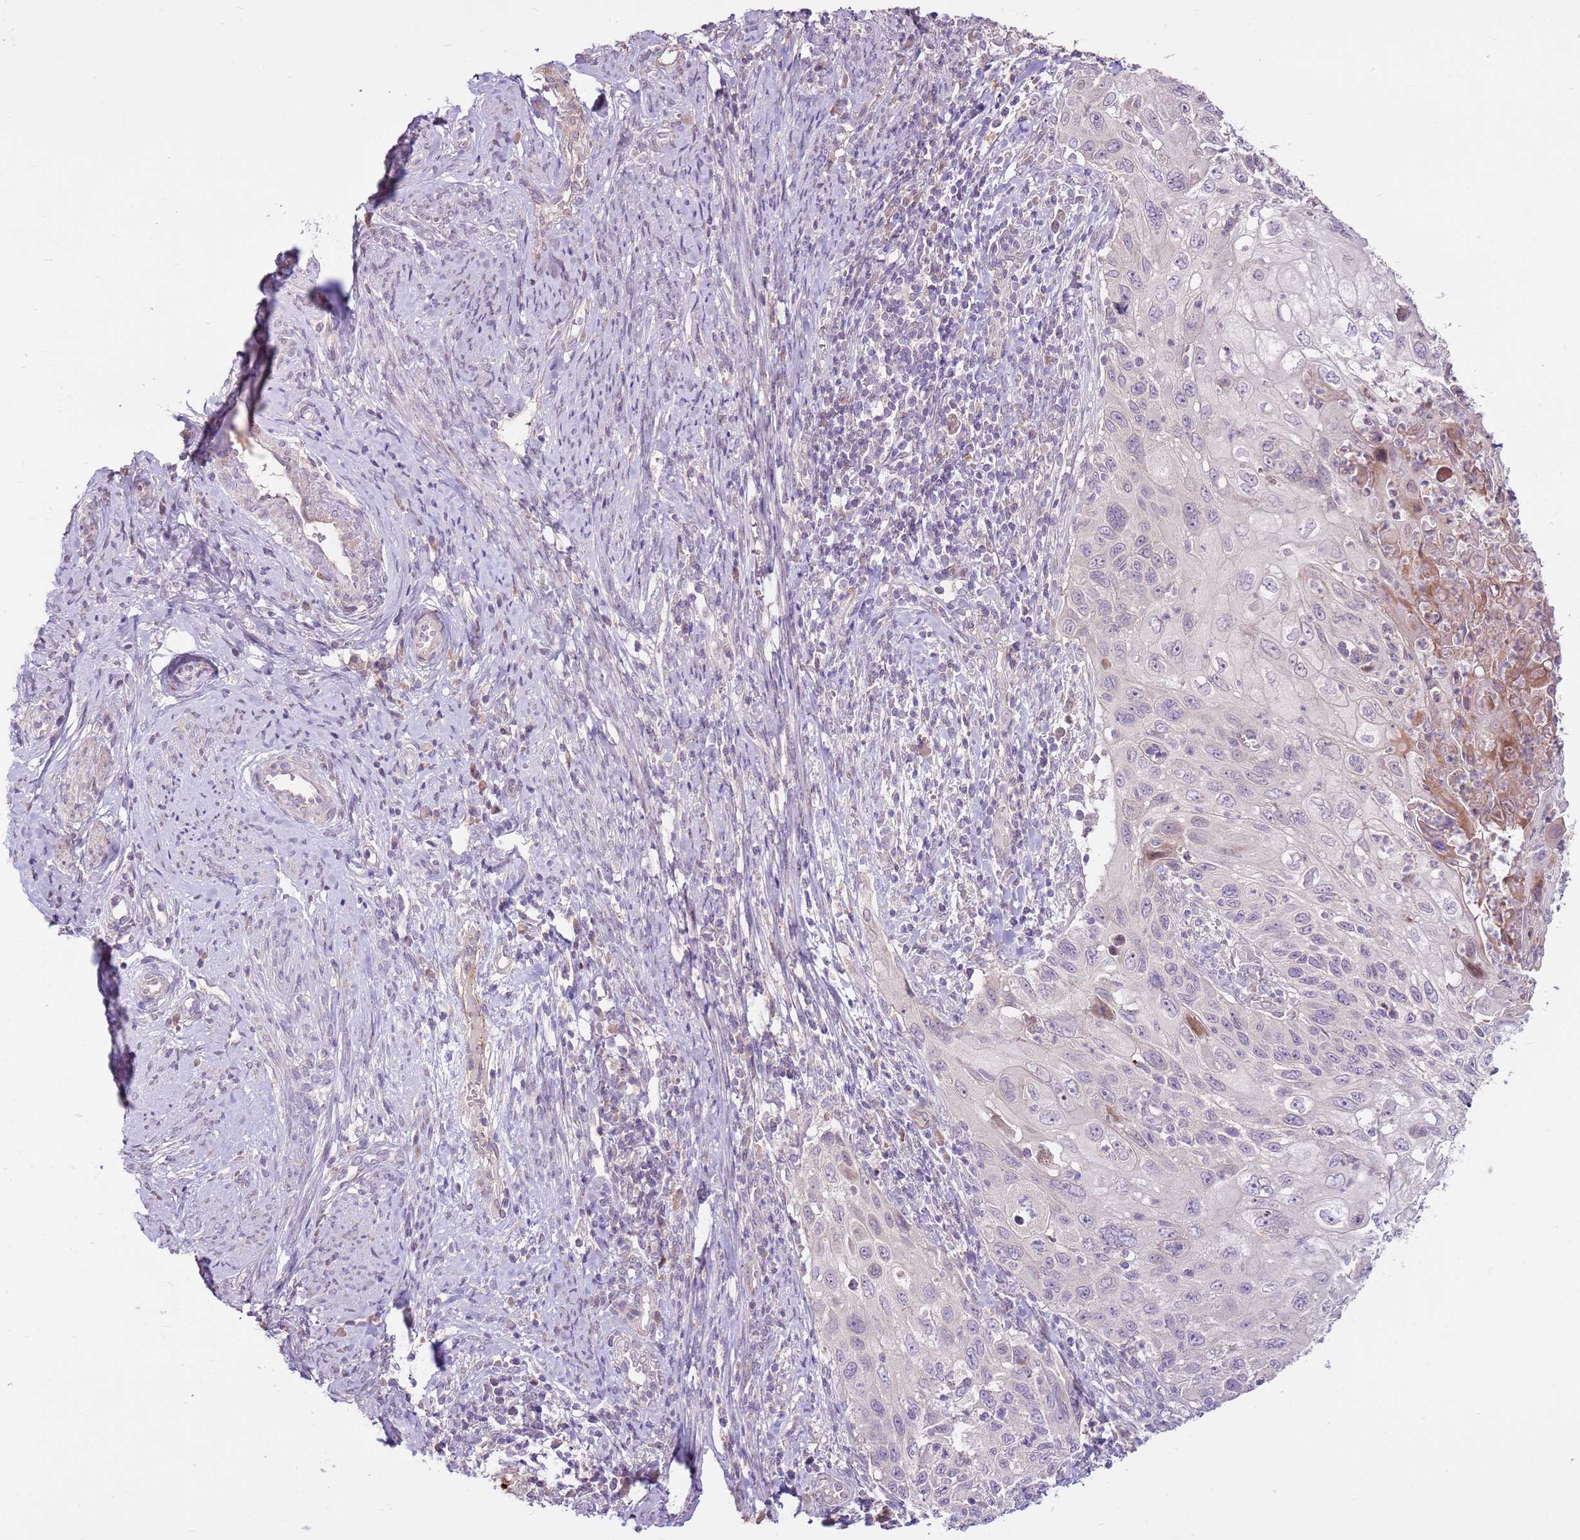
{"staining": {"intensity": "negative", "quantity": "none", "location": "none"}, "tissue": "cervical cancer", "cell_type": "Tumor cells", "image_type": "cancer", "snomed": [{"axis": "morphology", "description": "Squamous cell carcinoma, NOS"}, {"axis": "topography", "description": "Cervix"}], "caption": "High magnification brightfield microscopy of cervical cancer (squamous cell carcinoma) stained with DAB (3,3'-diaminobenzidine) (brown) and counterstained with hematoxylin (blue): tumor cells show no significant expression.", "gene": "LGI4", "patient": {"sex": "female", "age": 70}}